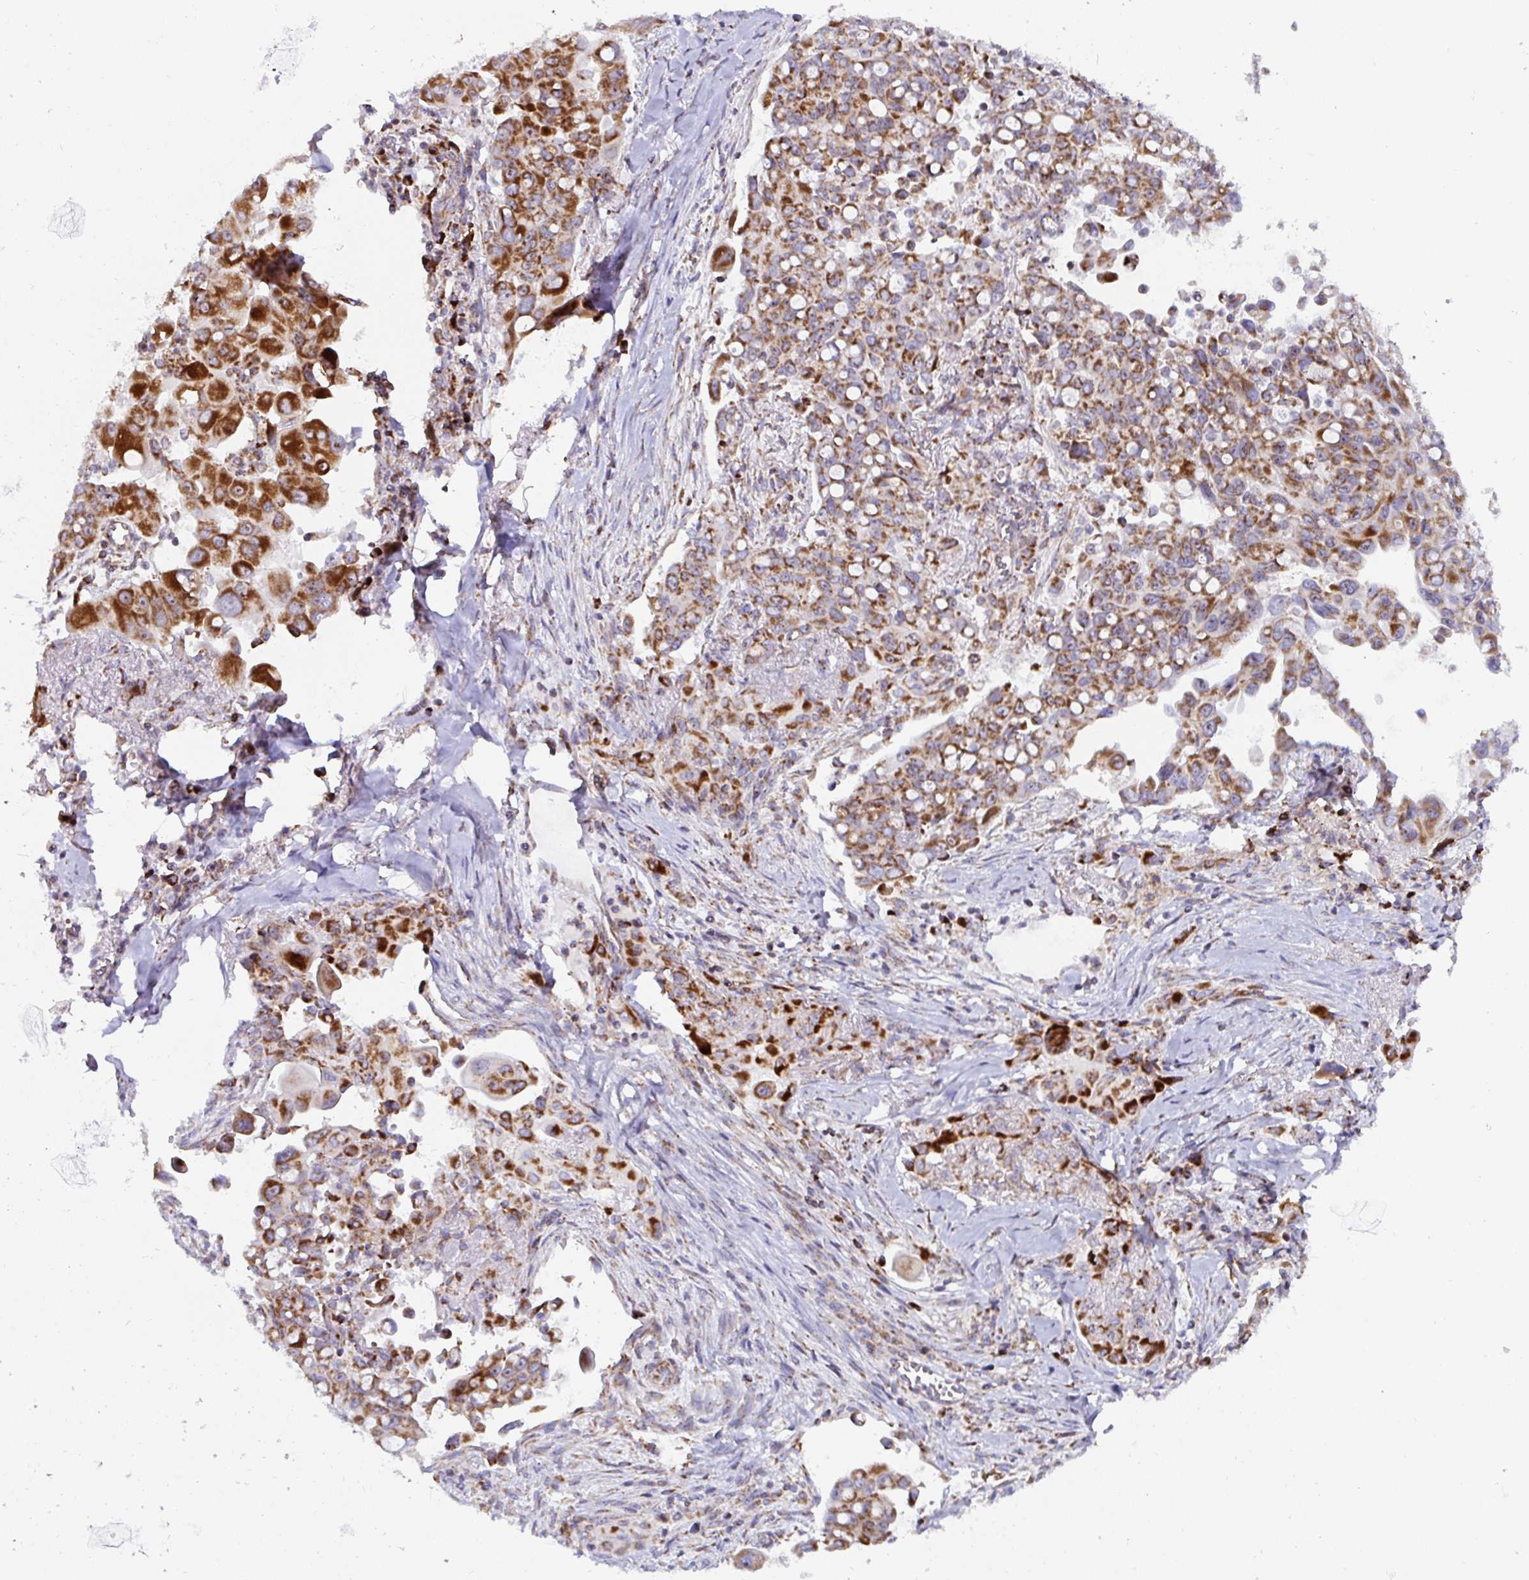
{"staining": {"intensity": "strong", "quantity": ">75%", "location": "cytoplasmic/membranous"}, "tissue": "lung cancer", "cell_type": "Tumor cells", "image_type": "cancer", "snomed": [{"axis": "morphology", "description": "Adenocarcinoma, NOS"}, {"axis": "topography", "description": "Lung"}], "caption": "Protein staining demonstrates strong cytoplasmic/membranous expression in approximately >75% of tumor cells in adenocarcinoma (lung).", "gene": "ATP5MJ", "patient": {"sex": "male", "age": 68}}